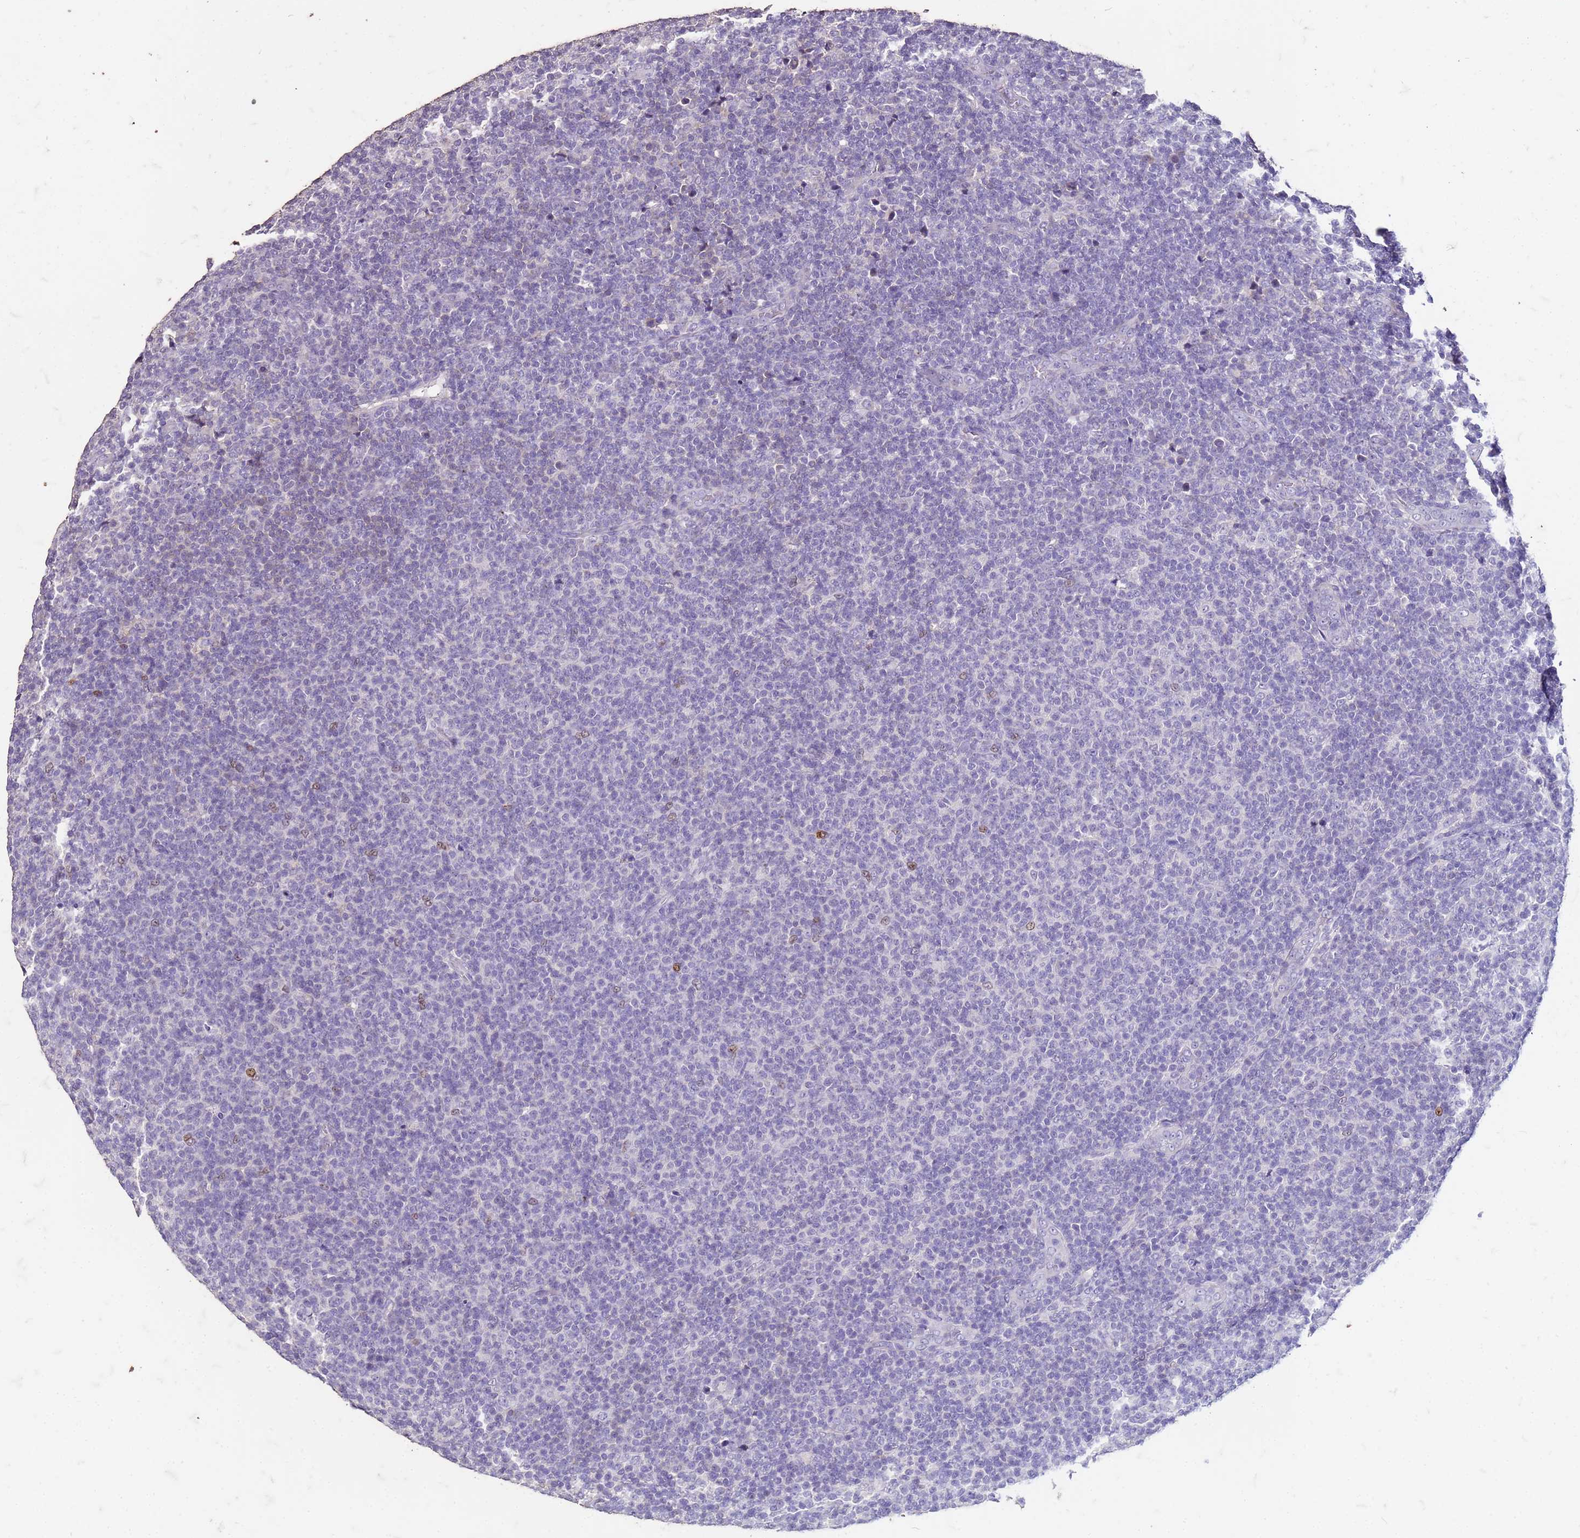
{"staining": {"intensity": "negative", "quantity": "none", "location": "none"}, "tissue": "lymphoma", "cell_type": "Tumor cells", "image_type": "cancer", "snomed": [{"axis": "morphology", "description": "Malignant lymphoma, non-Hodgkin's type, Low grade"}, {"axis": "topography", "description": "Lymph node"}], "caption": "Low-grade malignant lymphoma, non-Hodgkin's type stained for a protein using immunohistochemistry demonstrates no expression tumor cells.", "gene": "FAM184B", "patient": {"sex": "male", "age": 66}}